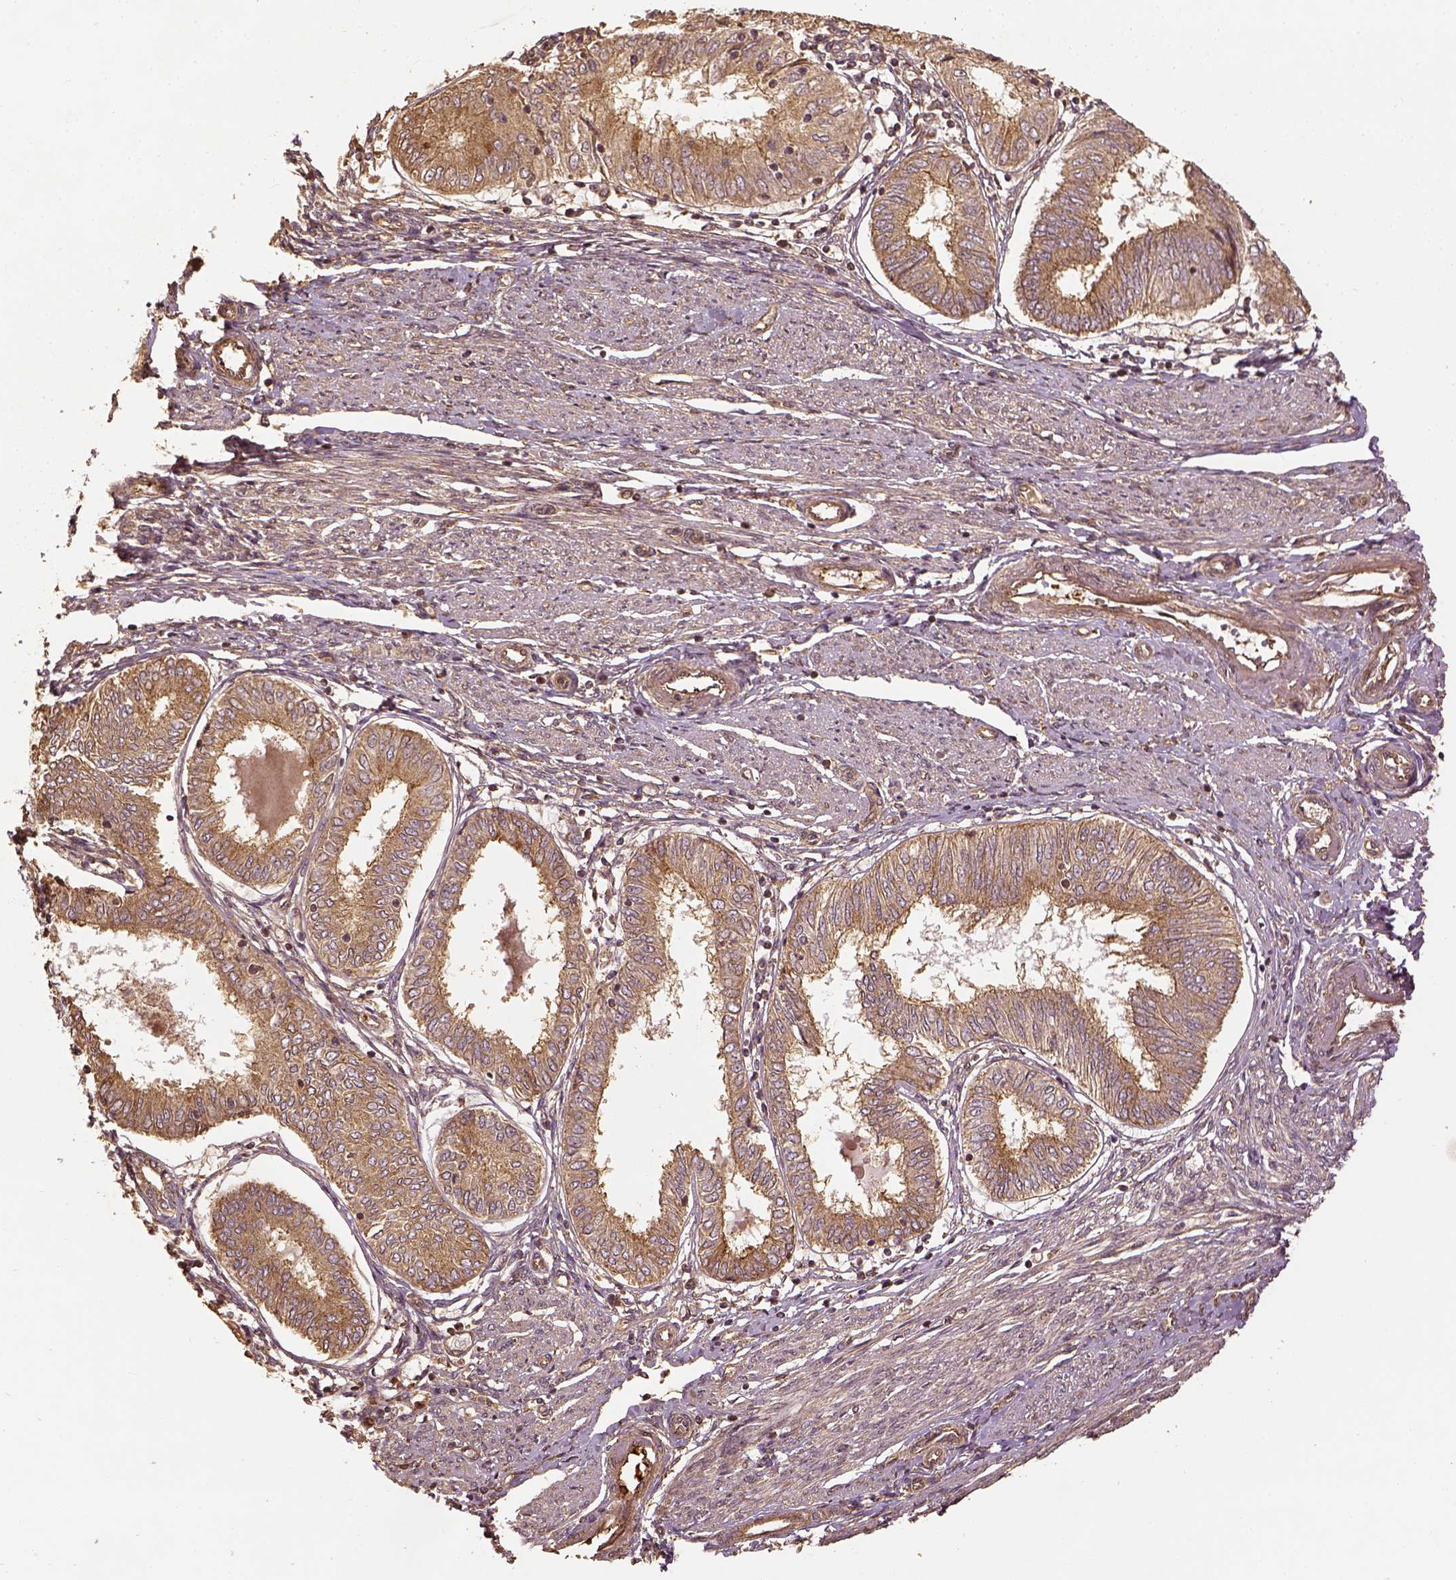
{"staining": {"intensity": "moderate", "quantity": ">75%", "location": "cytoplasmic/membranous"}, "tissue": "endometrial cancer", "cell_type": "Tumor cells", "image_type": "cancer", "snomed": [{"axis": "morphology", "description": "Adenocarcinoma, NOS"}, {"axis": "topography", "description": "Endometrium"}], "caption": "Endometrial adenocarcinoma stained with a brown dye displays moderate cytoplasmic/membranous positive expression in about >75% of tumor cells.", "gene": "VEGFA", "patient": {"sex": "female", "age": 68}}